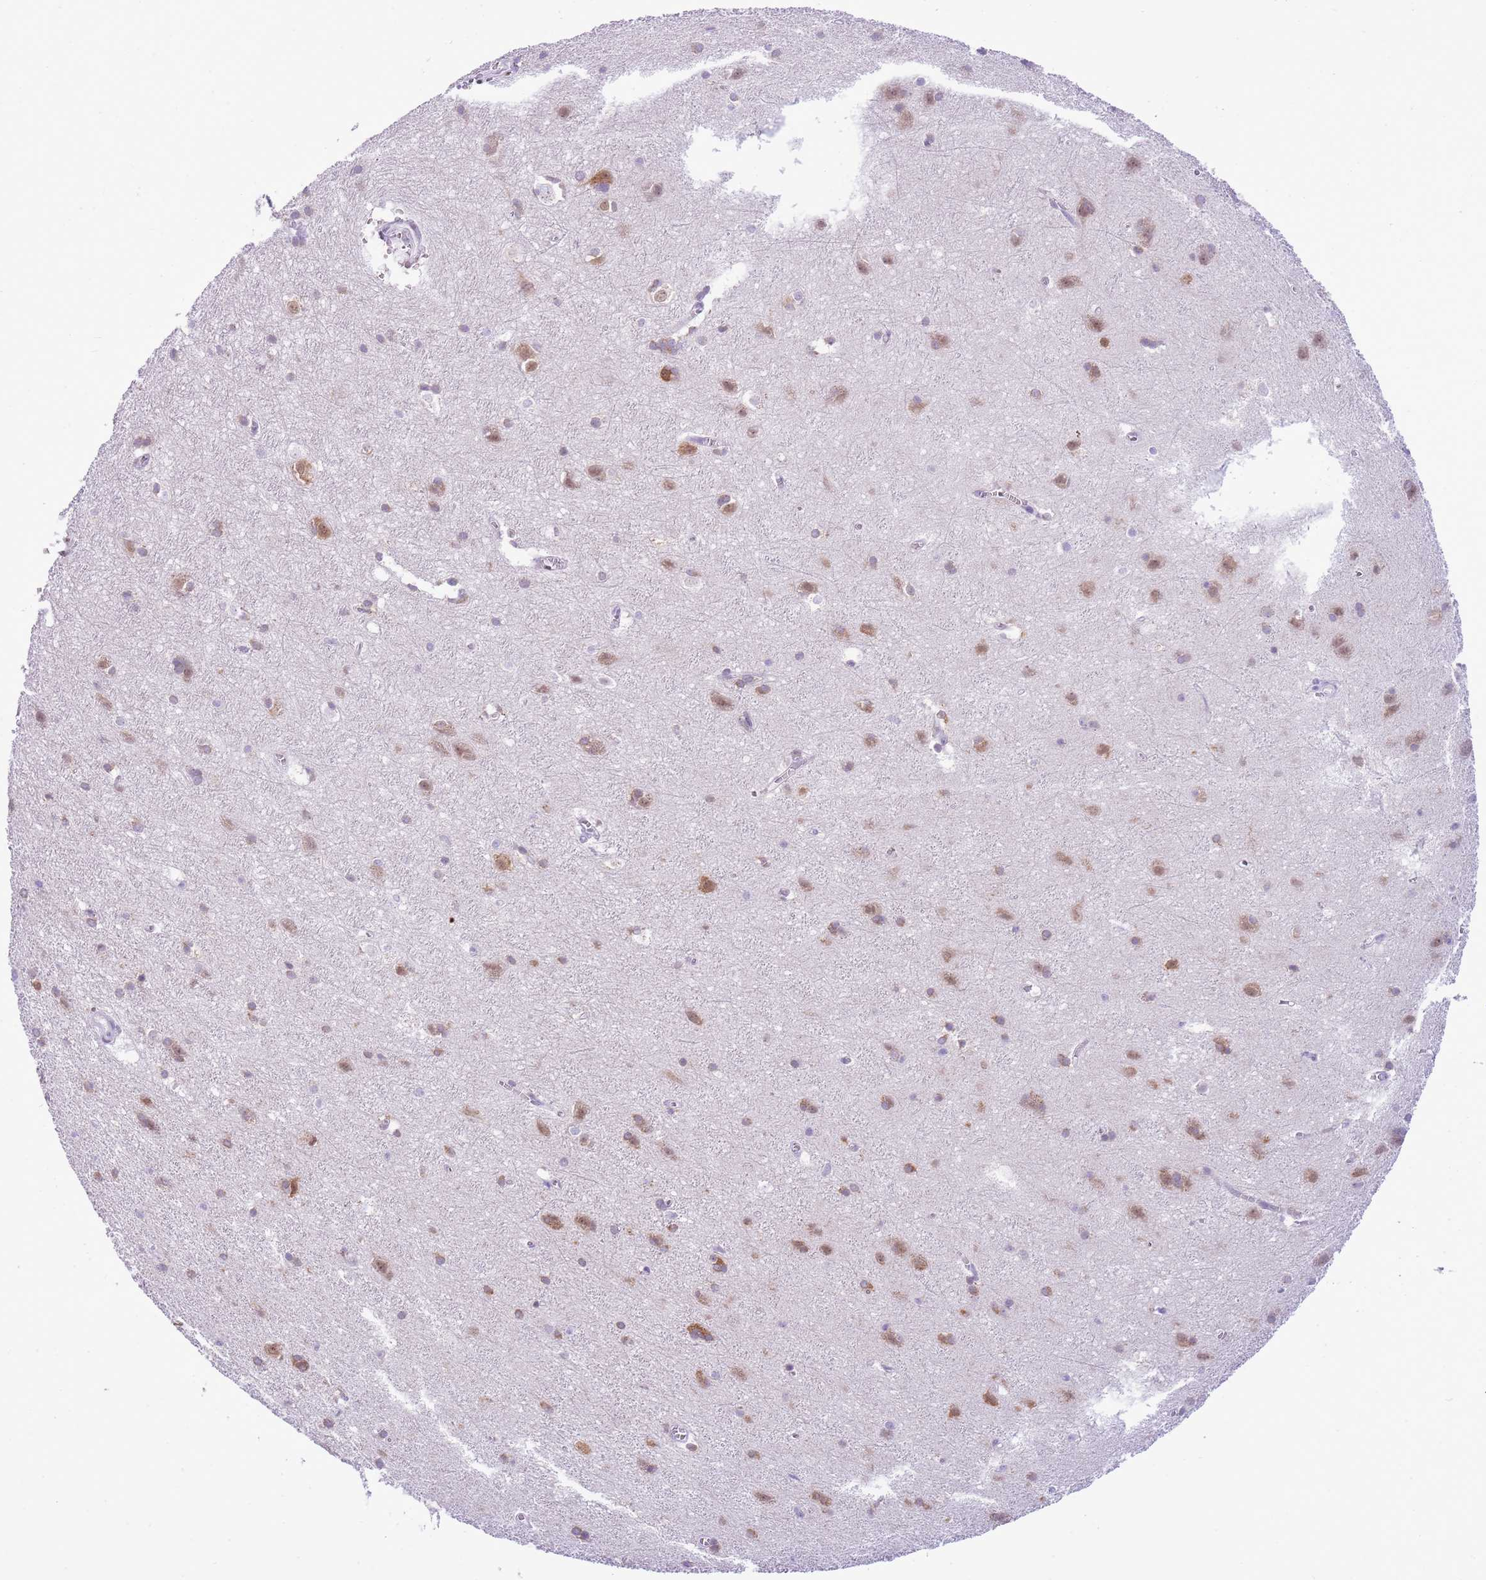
{"staining": {"intensity": "negative", "quantity": "none", "location": "none"}, "tissue": "cerebral cortex", "cell_type": "Endothelial cells", "image_type": "normal", "snomed": [{"axis": "morphology", "description": "Normal tissue, NOS"}, {"axis": "topography", "description": "Cerebral cortex"}], "caption": "IHC histopathology image of benign cerebral cortex stained for a protein (brown), which demonstrates no positivity in endothelial cells. The staining is performed using DAB brown chromogen with nuclei counter-stained in using hematoxylin.", "gene": "FAM120C", "patient": {"sex": "male", "age": 54}}